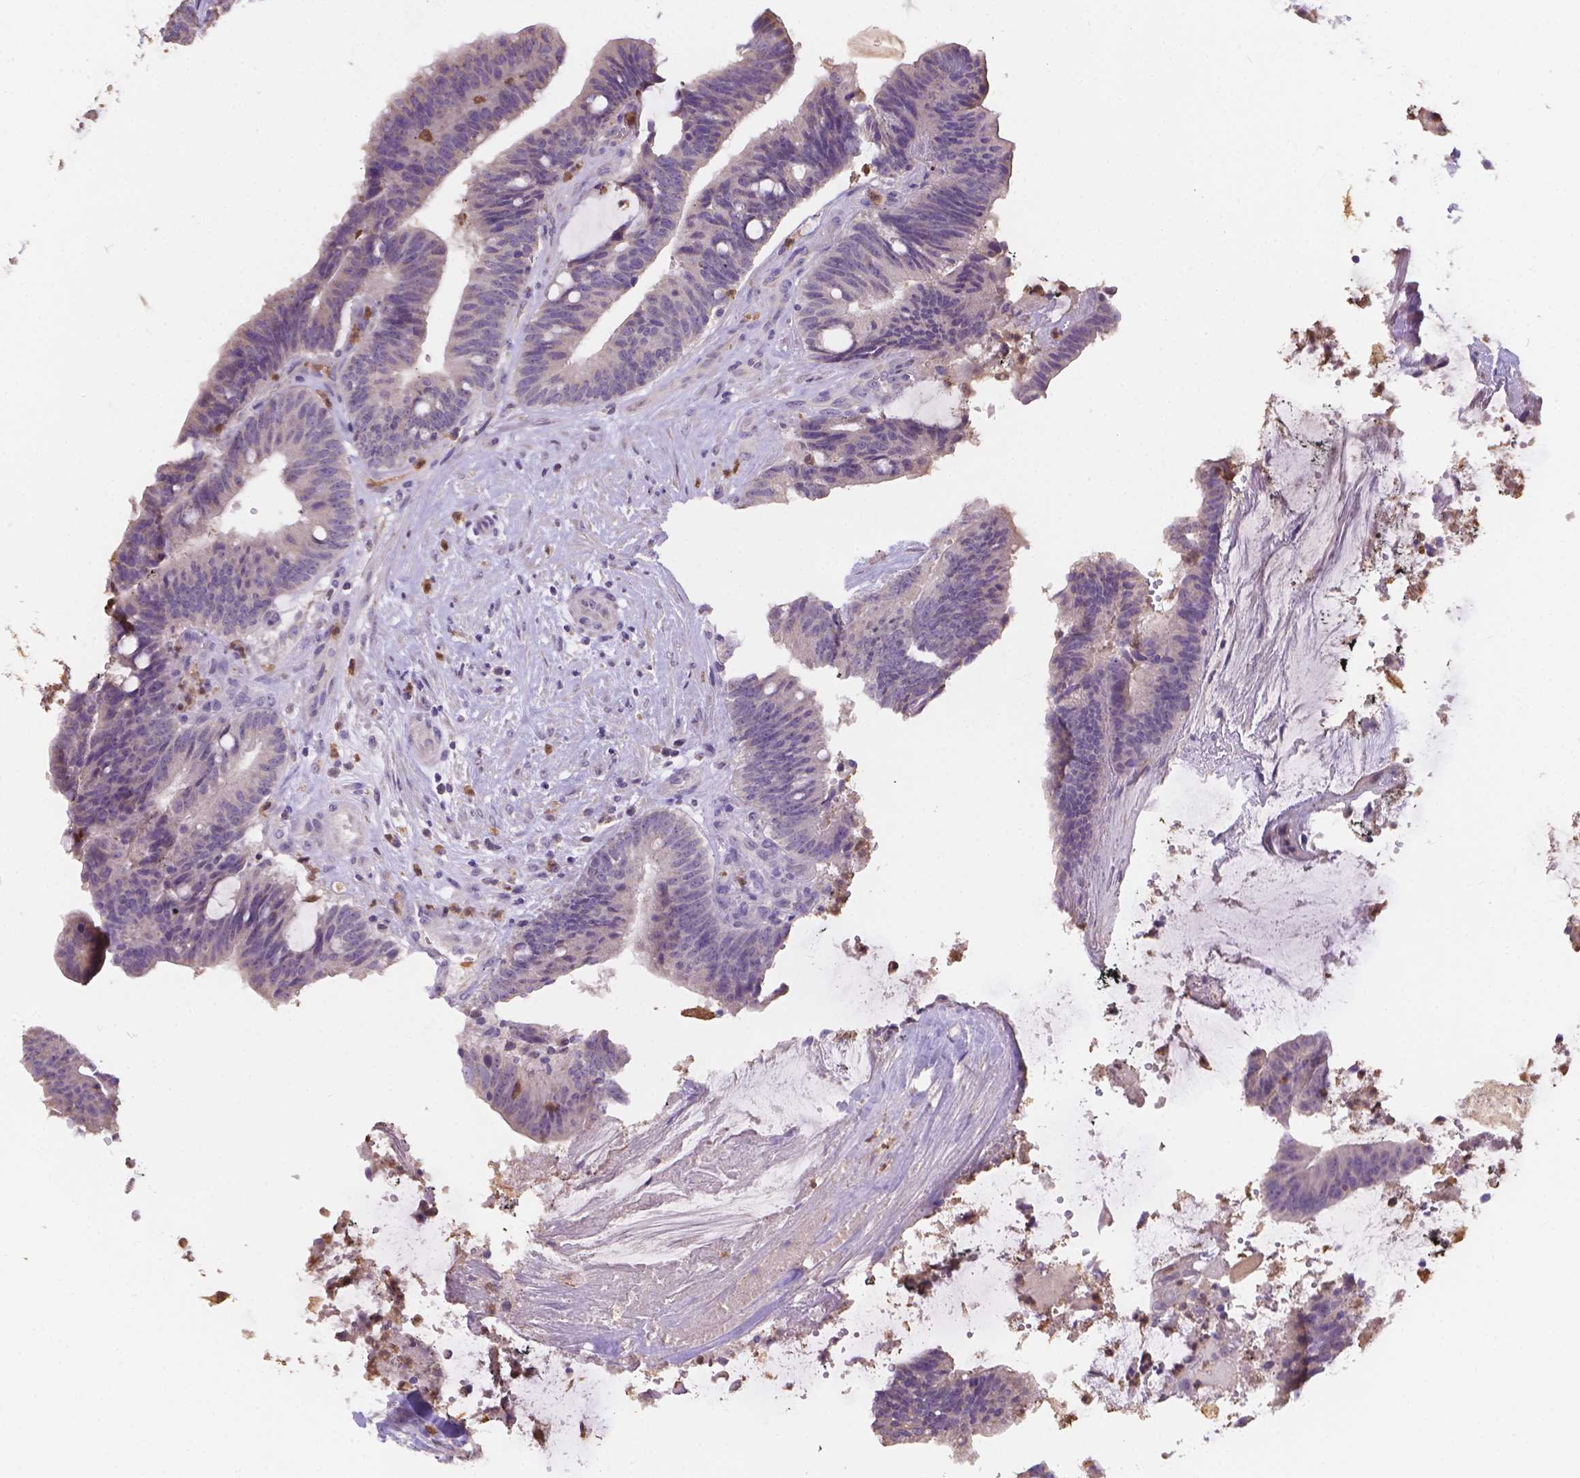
{"staining": {"intensity": "negative", "quantity": "none", "location": "none"}, "tissue": "colorectal cancer", "cell_type": "Tumor cells", "image_type": "cancer", "snomed": [{"axis": "morphology", "description": "Adenocarcinoma, NOS"}, {"axis": "topography", "description": "Colon"}], "caption": "DAB immunohistochemical staining of adenocarcinoma (colorectal) reveals no significant expression in tumor cells. Nuclei are stained in blue.", "gene": "NXPE2", "patient": {"sex": "female", "age": 43}}